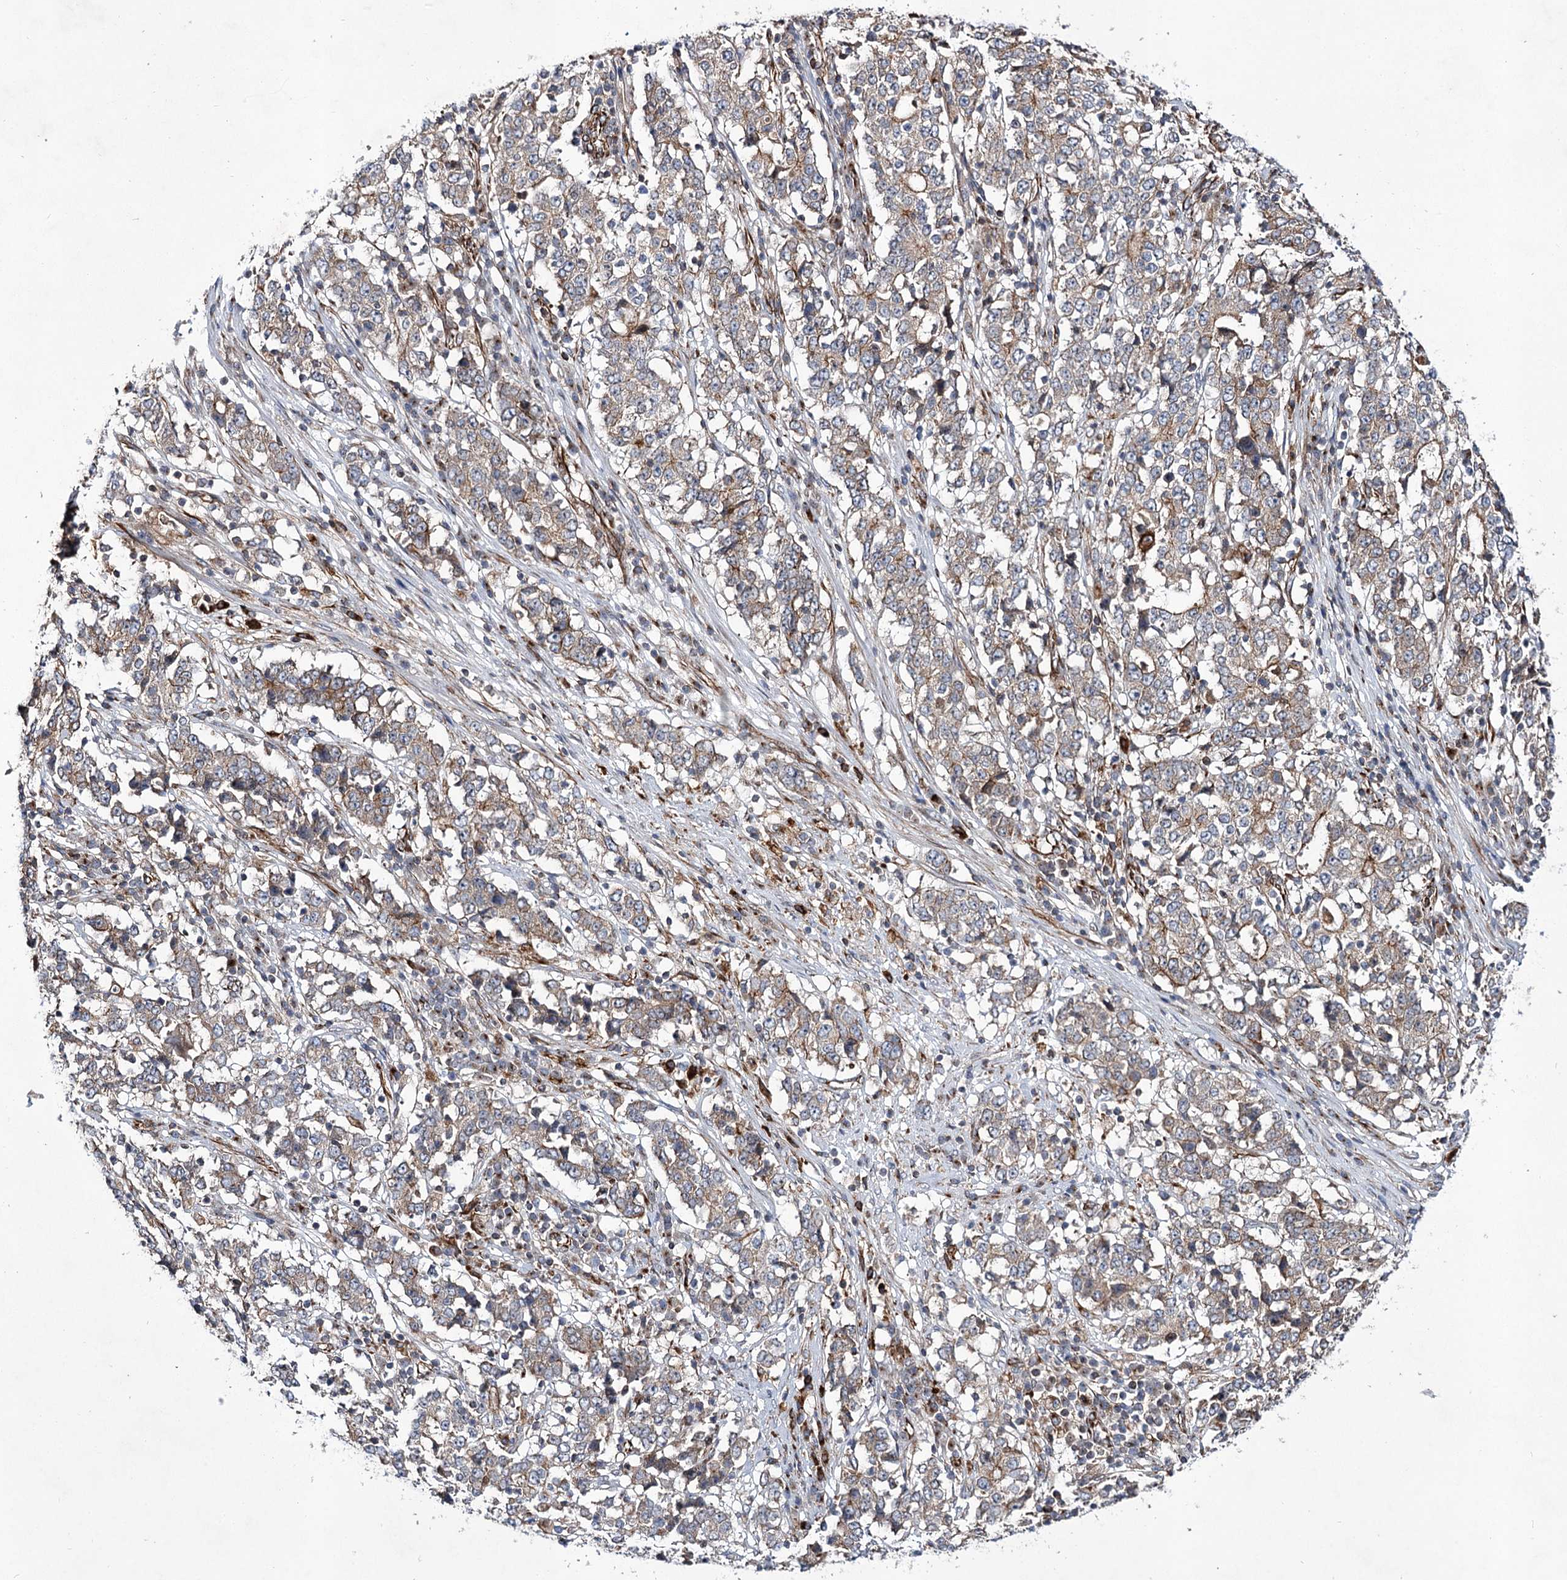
{"staining": {"intensity": "weak", "quantity": "25%-75%", "location": "cytoplasmic/membranous"}, "tissue": "stomach cancer", "cell_type": "Tumor cells", "image_type": "cancer", "snomed": [{"axis": "morphology", "description": "Adenocarcinoma, NOS"}, {"axis": "topography", "description": "Stomach"}], "caption": "Stomach cancer (adenocarcinoma) stained with DAB immunohistochemistry (IHC) exhibits low levels of weak cytoplasmic/membranous expression in approximately 25%-75% of tumor cells.", "gene": "DPEP2", "patient": {"sex": "male", "age": 59}}